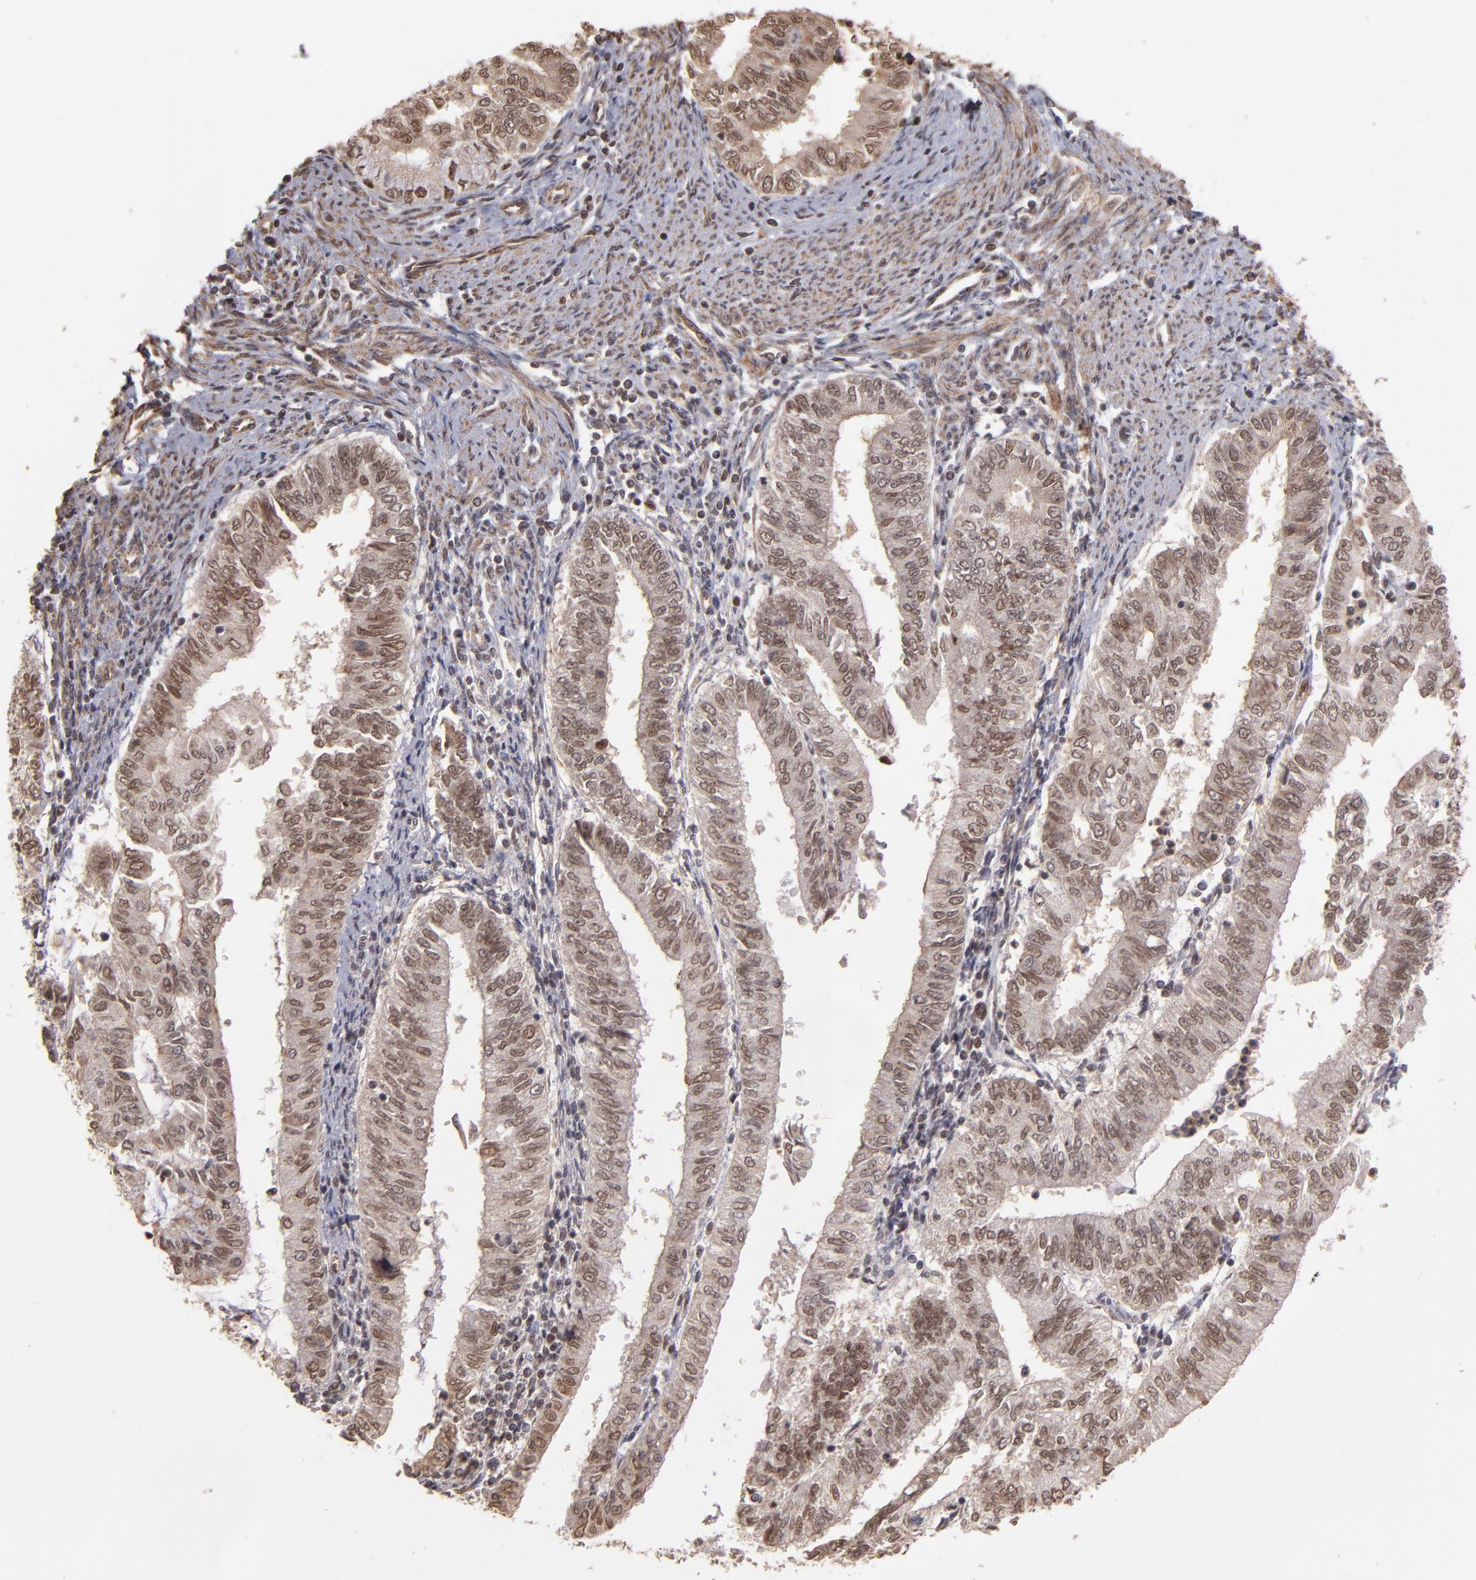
{"staining": {"intensity": "weak", "quantity": "25%-75%", "location": "nuclear"}, "tissue": "endometrial cancer", "cell_type": "Tumor cells", "image_type": "cancer", "snomed": [{"axis": "morphology", "description": "Adenocarcinoma, NOS"}, {"axis": "topography", "description": "Endometrium"}], "caption": "The immunohistochemical stain highlights weak nuclear staining in tumor cells of endometrial cancer tissue. The staining is performed using DAB brown chromogen to label protein expression. The nuclei are counter-stained blue using hematoxylin.", "gene": "TERF2", "patient": {"sex": "female", "age": 66}}